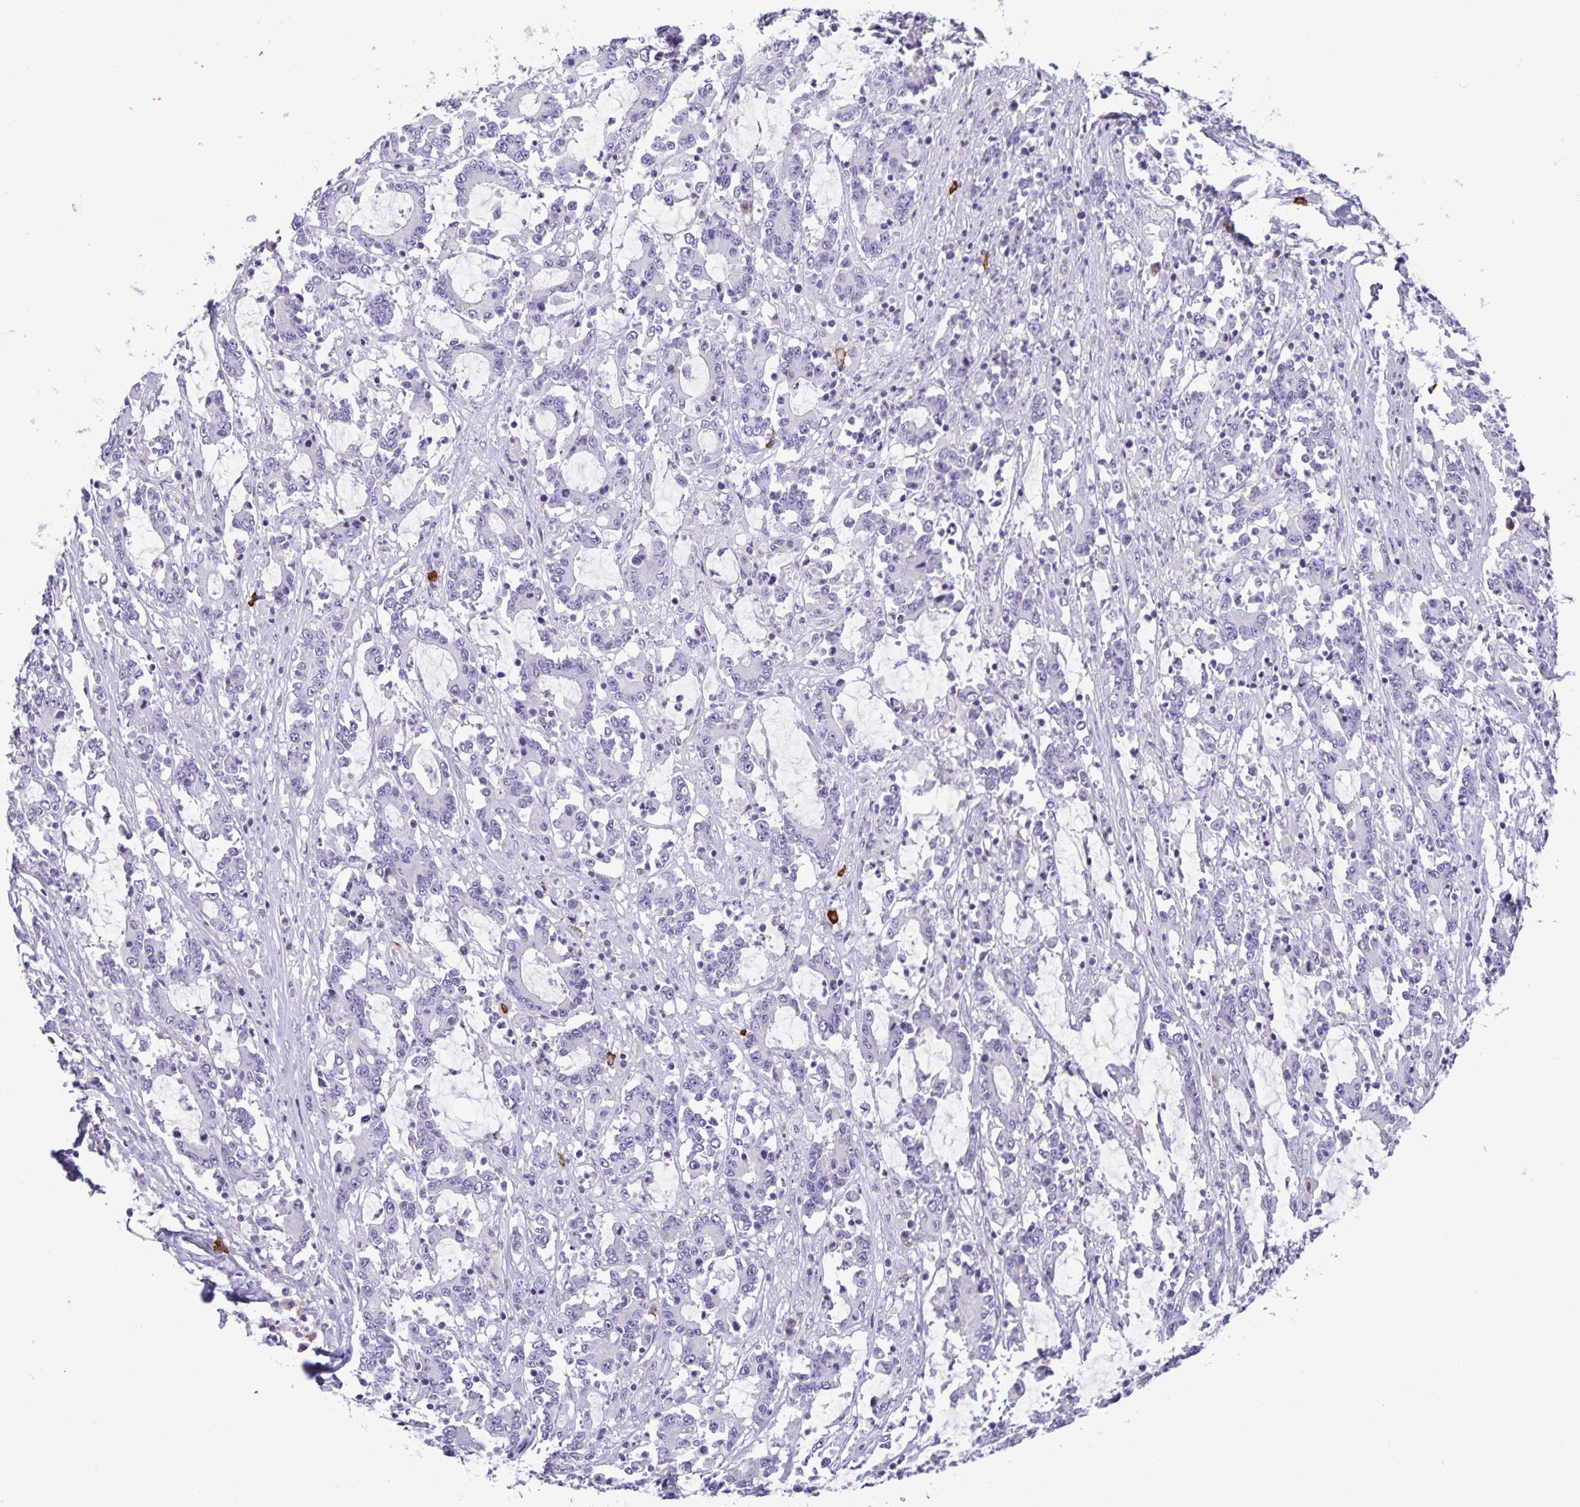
{"staining": {"intensity": "negative", "quantity": "none", "location": "none"}, "tissue": "stomach cancer", "cell_type": "Tumor cells", "image_type": "cancer", "snomed": [{"axis": "morphology", "description": "Adenocarcinoma, NOS"}, {"axis": "topography", "description": "Stomach, upper"}], "caption": "A high-resolution photomicrograph shows IHC staining of adenocarcinoma (stomach), which displays no significant expression in tumor cells.", "gene": "IBTK", "patient": {"sex": "male", "age": 68}}